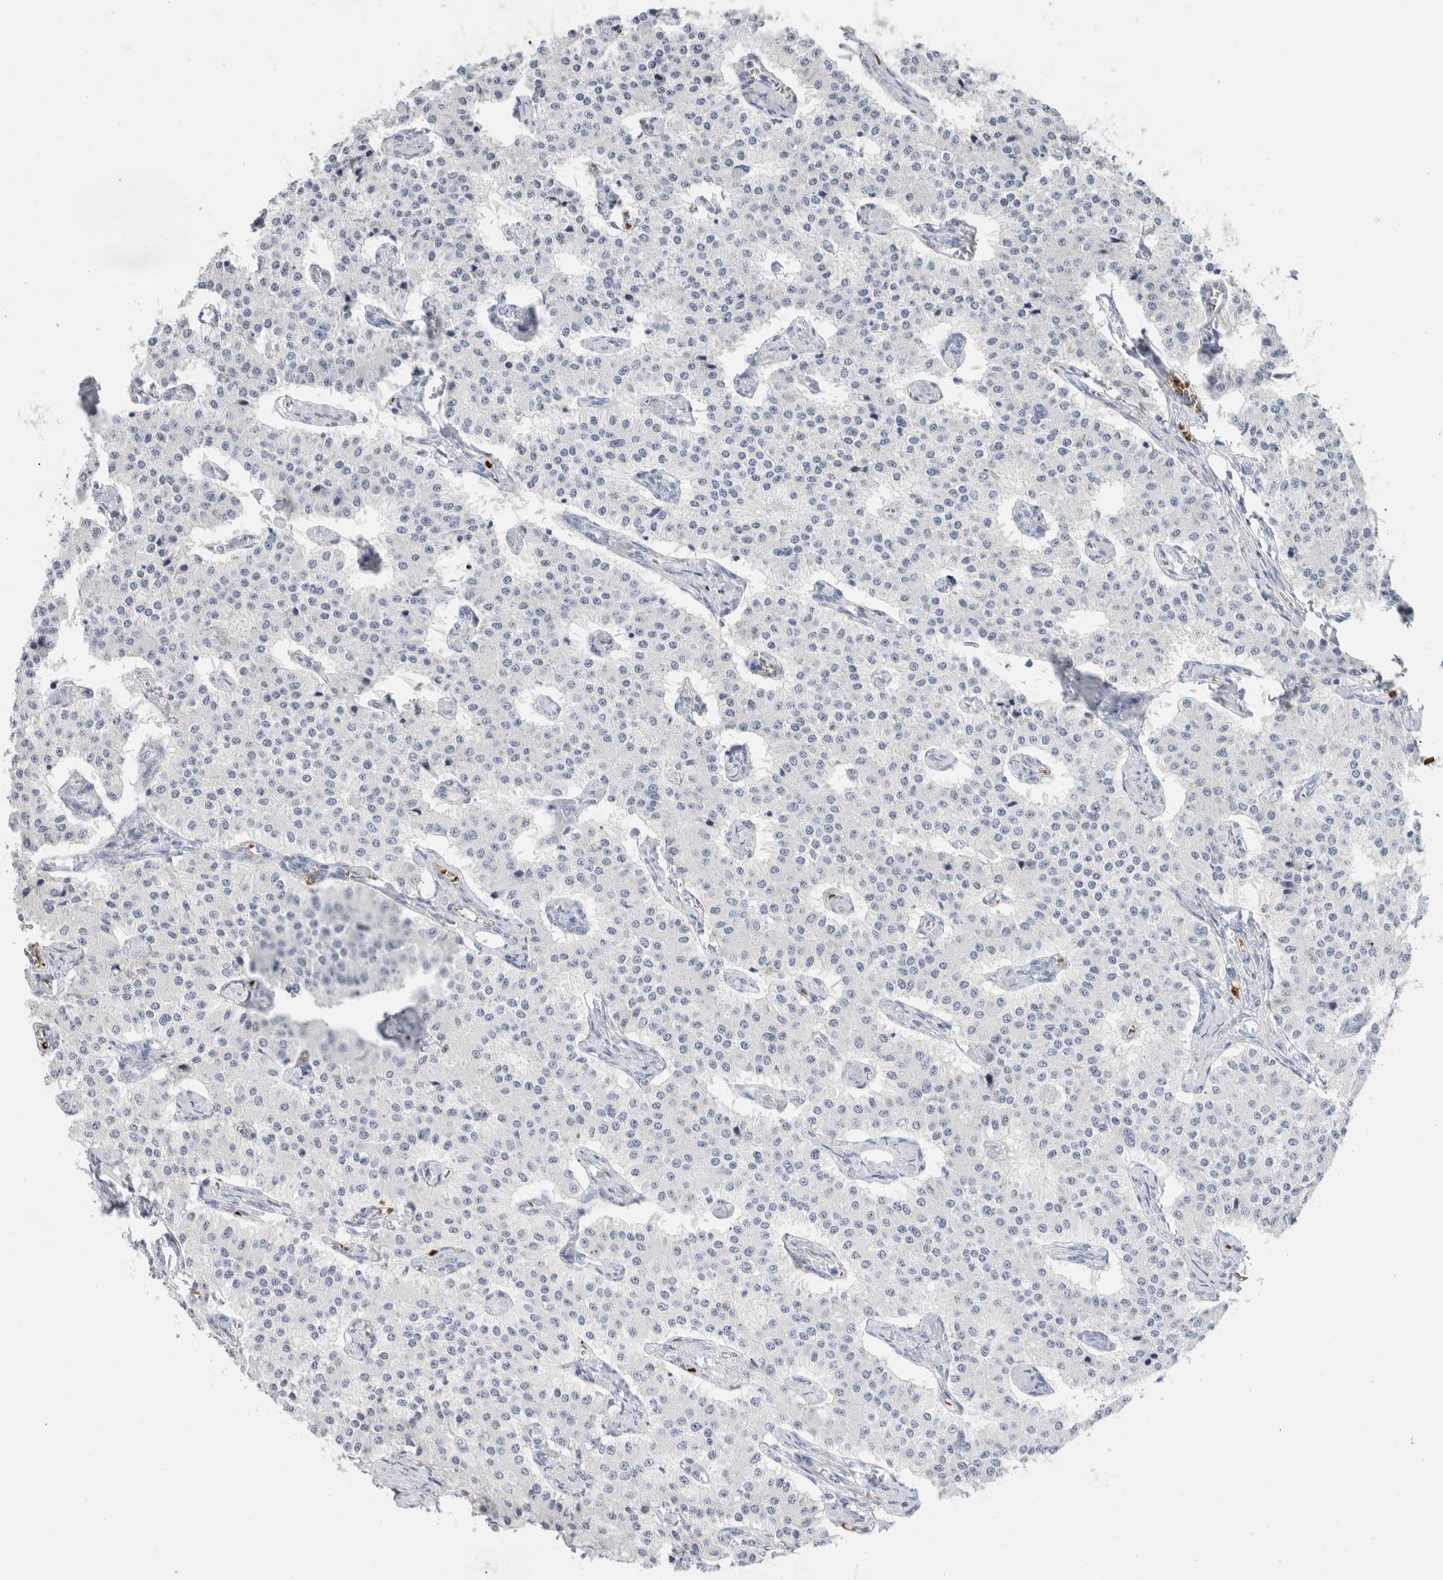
{"staining": {"intensity": "negative", "quantity": "none", "location": "none"}, "tissue": "carcinoid", "cell_type": "Tumor cells", "image_type": "cancer", "snomed": [{"axis": "morphology", "description": "Carcinoid, malignant, NOS"}, {"axis": "topography", "description": "Colon"}], "caption": "Immunohistochemical staining of malignant carcinoid reveals no significant positivity in tumor cells.", "gene": "CA1", "patient": {"sex": "female", "age": 52}}